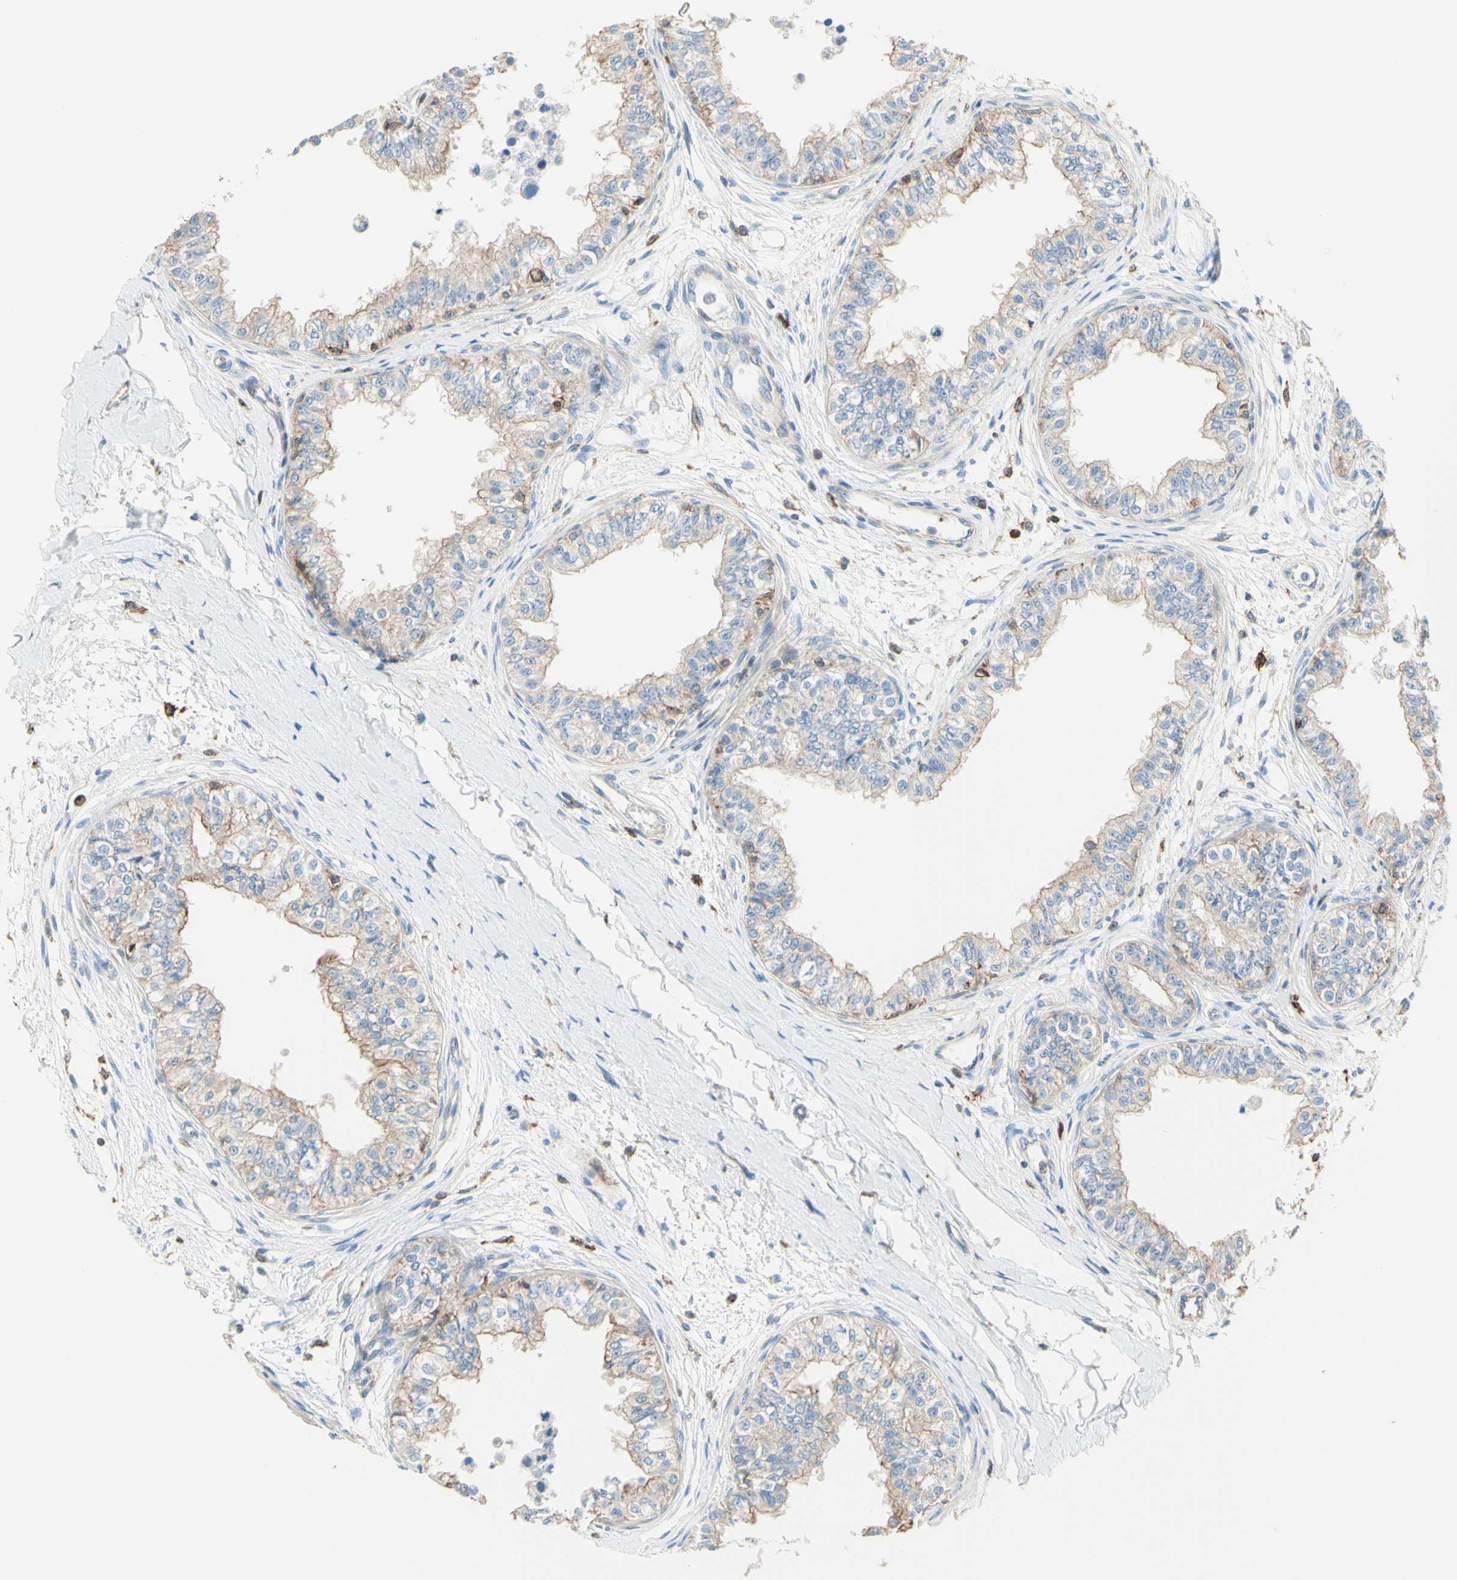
{"staining": {"intensity": "strong", "quantity": "25%-75%", "location": "cytoplasmic/membranous"}, "tissue": "epididymis", "cell_type": "Glandular cells", "image_type": "normal", "snomed": [{"axis": "morphology", "description": "Normal tissue, NOS"}, {"axis": "morphology", "description": "Adenocarcinoma, metastatic, NOS"}, {"axis": "topography", "description": "Testis"}, {"axis": "topography", "description": "Epididymis"}], "caption": "Epididymis stained with IHC shows strong cytoplasmic/membranous expression in approximately 25%-75% of glandular cells.", "gene": "SEMA4C", "patient": {"sex": "male", "age": 26}}